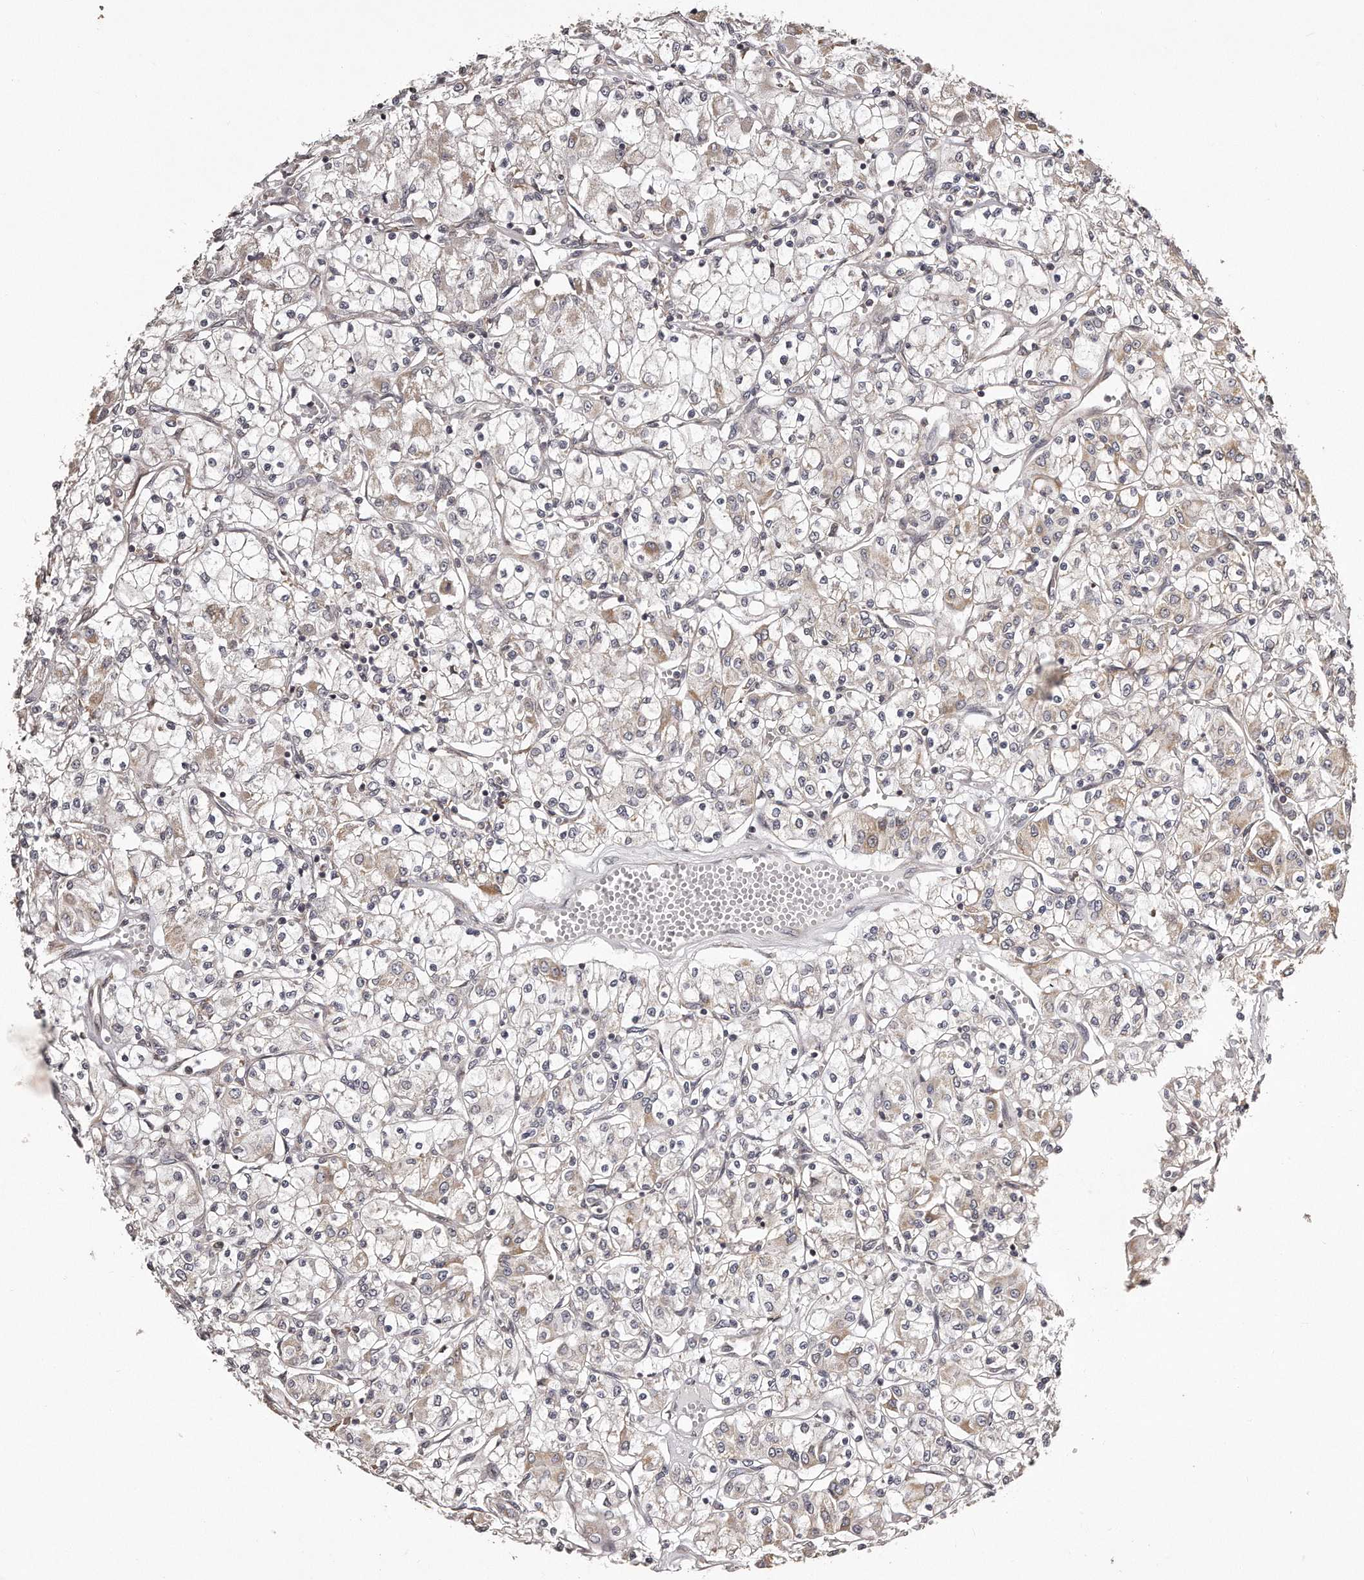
{"staining": {"intensity": "negative", "quantity": "none", "location": "none"}, "tissue": "renal cancer", "cell_type": "Tumor cells", "image_type": "cancer", "snomed": [{"axis": "morphology", "description": "Adenocarcinoma, NOS"}, {"axis": "topography", "description": "Kidney"}], "caption": "Immunohistochemical staining of renal adenocarcinoma exhibits no significant expression in tumor cells.", "gene": "TRAPPC14", "patient": {"sex": "female", "age": 59}}